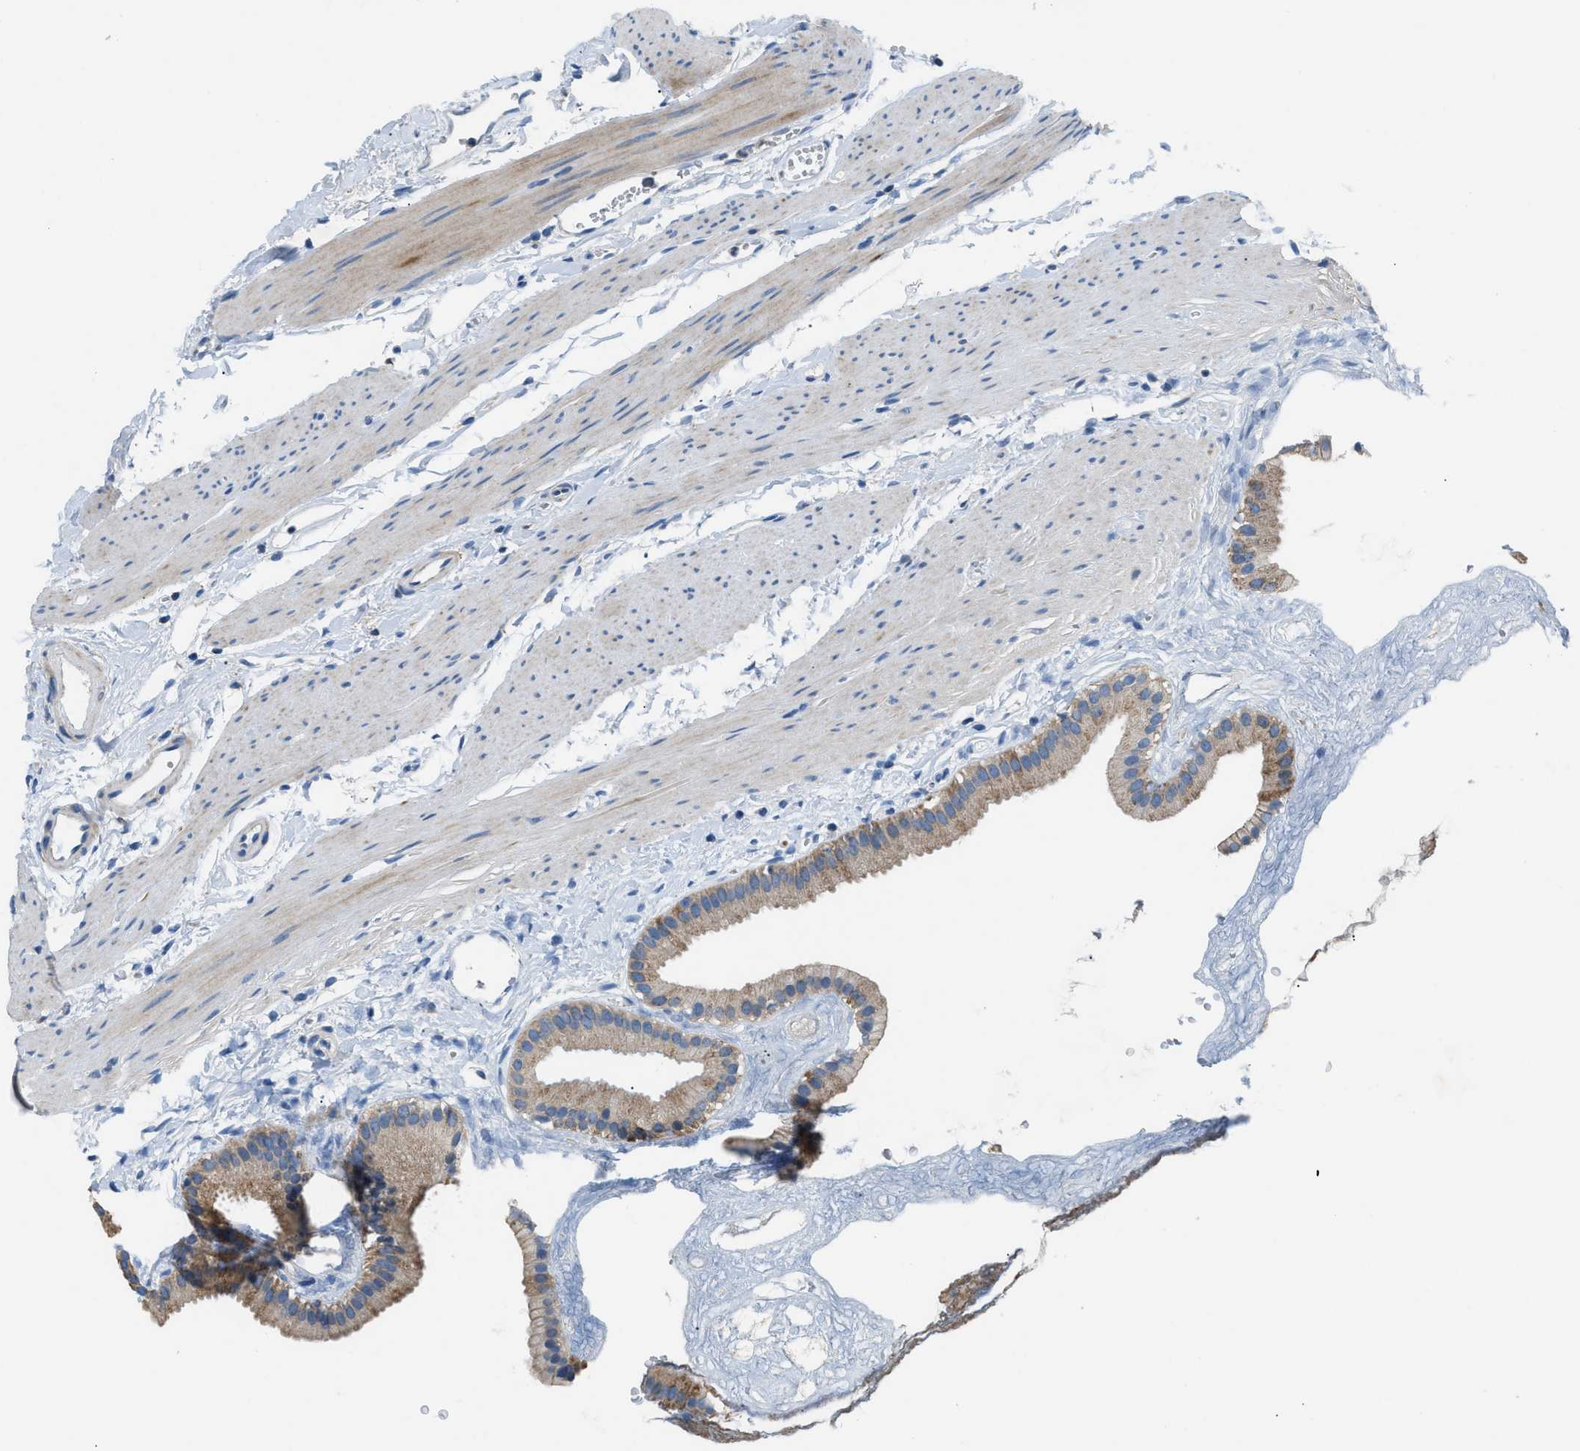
{"staining": {"intensity": "moderate", "quantity": ">75%", "location": "cytoplasmic/membranous"}, "tissue": "gallbladder", "cell_type": "Glandular cells", "image_type": "normal", "snomed": [{"axis": "morphology", "description": "Normal tissue, NOS"}, {"axis": "topography", "description": "Gallbladder"}], "caption": "IHC (DAB) staining of benign human gallbladder reveals moderate cytoplasmic/membranous protein positivity in approximately >75% of glandular cells. Immunohistochemistry (ihc) stains the protein in brown and the nuclei are stained blue.", "gene": "ILDR1", "patient": {"sex": "female", "age": 64}}